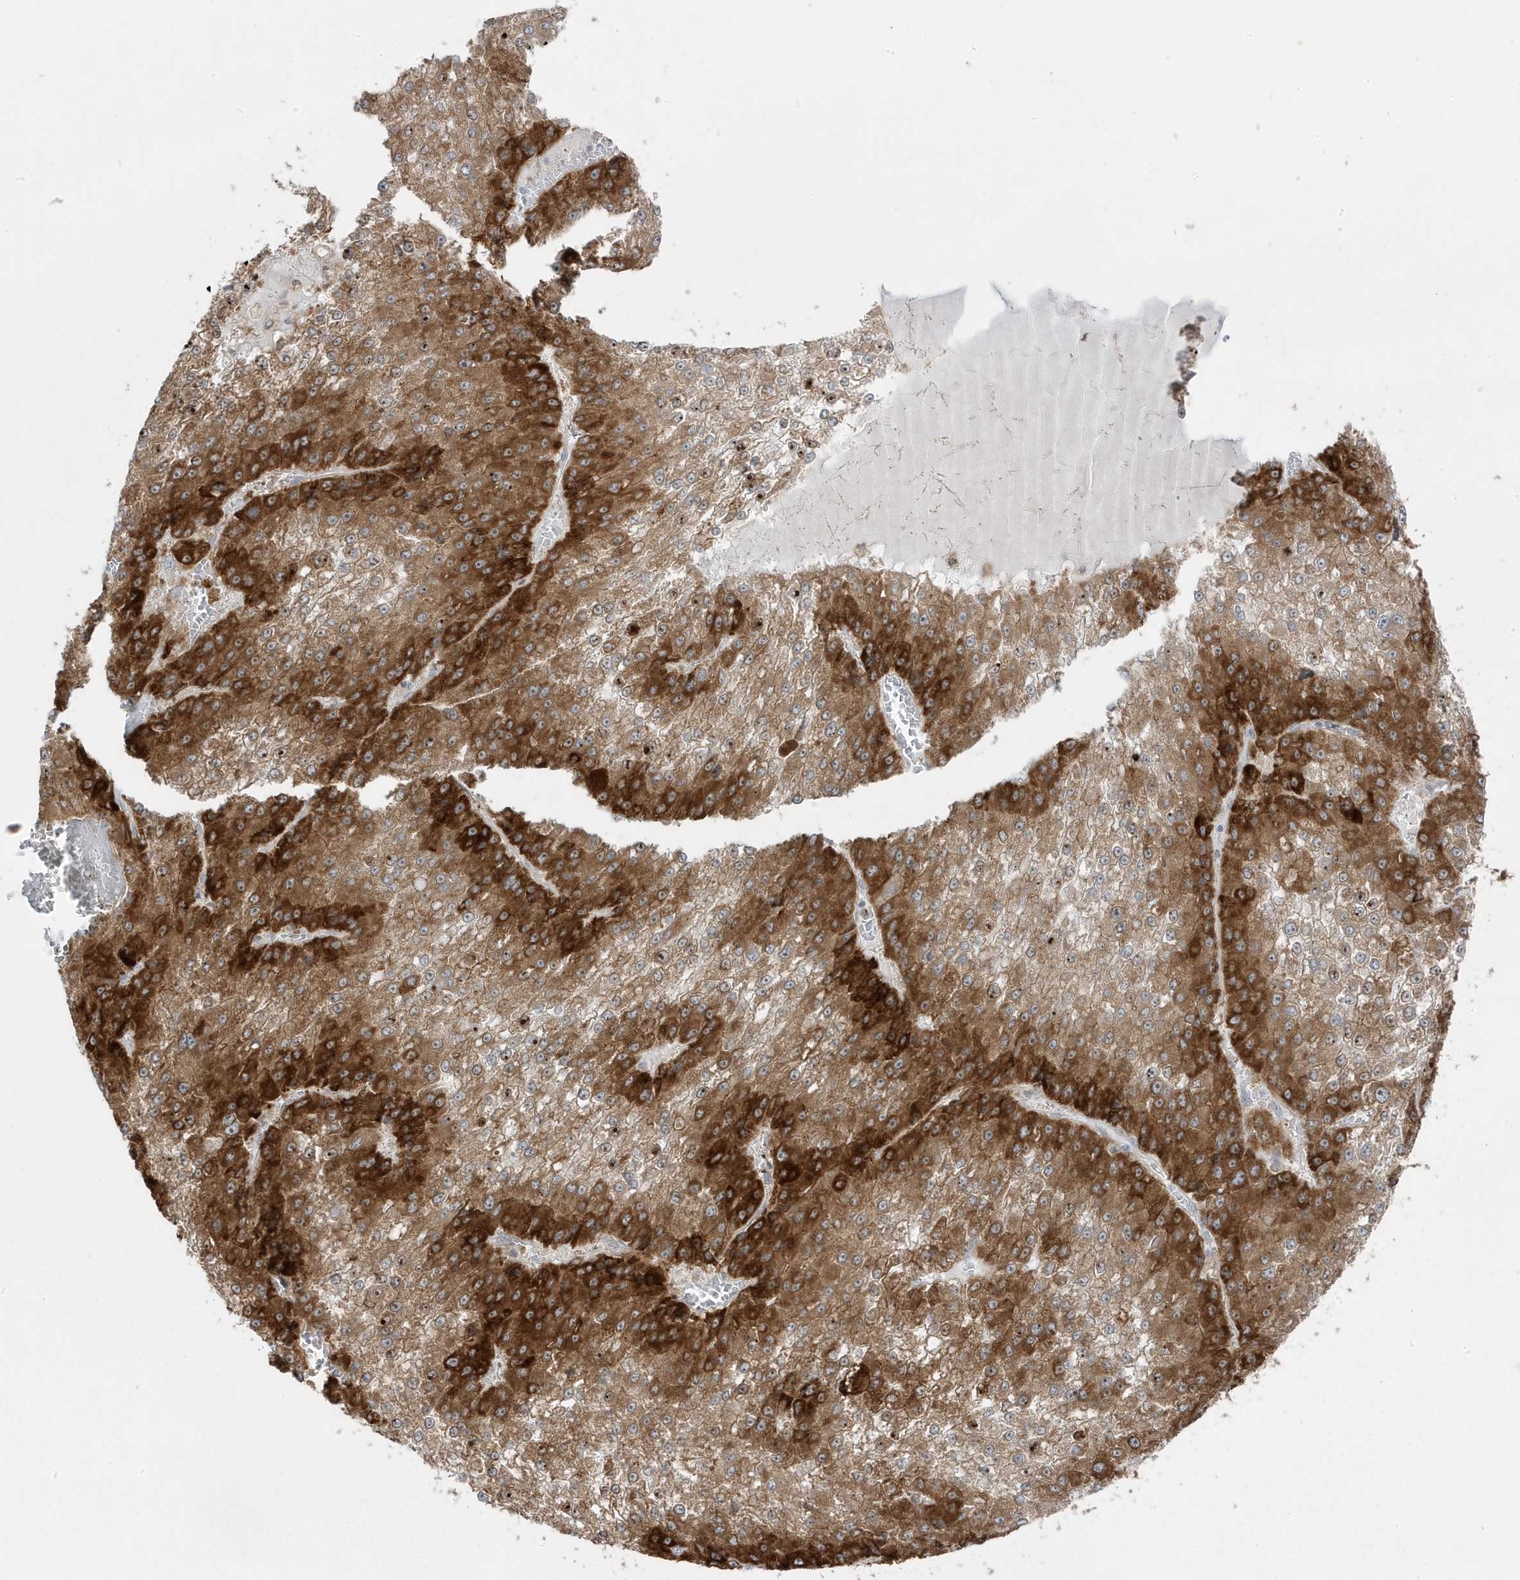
{"staining": {"intensity": "strong", "quantity": "25%-75%", "location": "cytoplasmic/membranous"}, "tissue": "liver cancer", "cell_type": "Tumor cells", "image_type": "cancer", "snomed": [{"axis": "morphology", "description": "Carcinoma, Hepatocellular, NOS"}, {"axis": "topography", "description": "Liver"}], "caption": "IHC staining of liver hepatocellular carcinoma, which shows high levels of strong cytoplasmic/membranous expression in approximately 25%-75% of tumor cells indicating strong cytoplasmic/membranous protein positivity. The staining was performed using DAB (brown) for protein detection and nuclei were counterstained in hematoxylin (blue).", "gene": "ZNF654", "patient": {"sex": "female", "age": 73}}